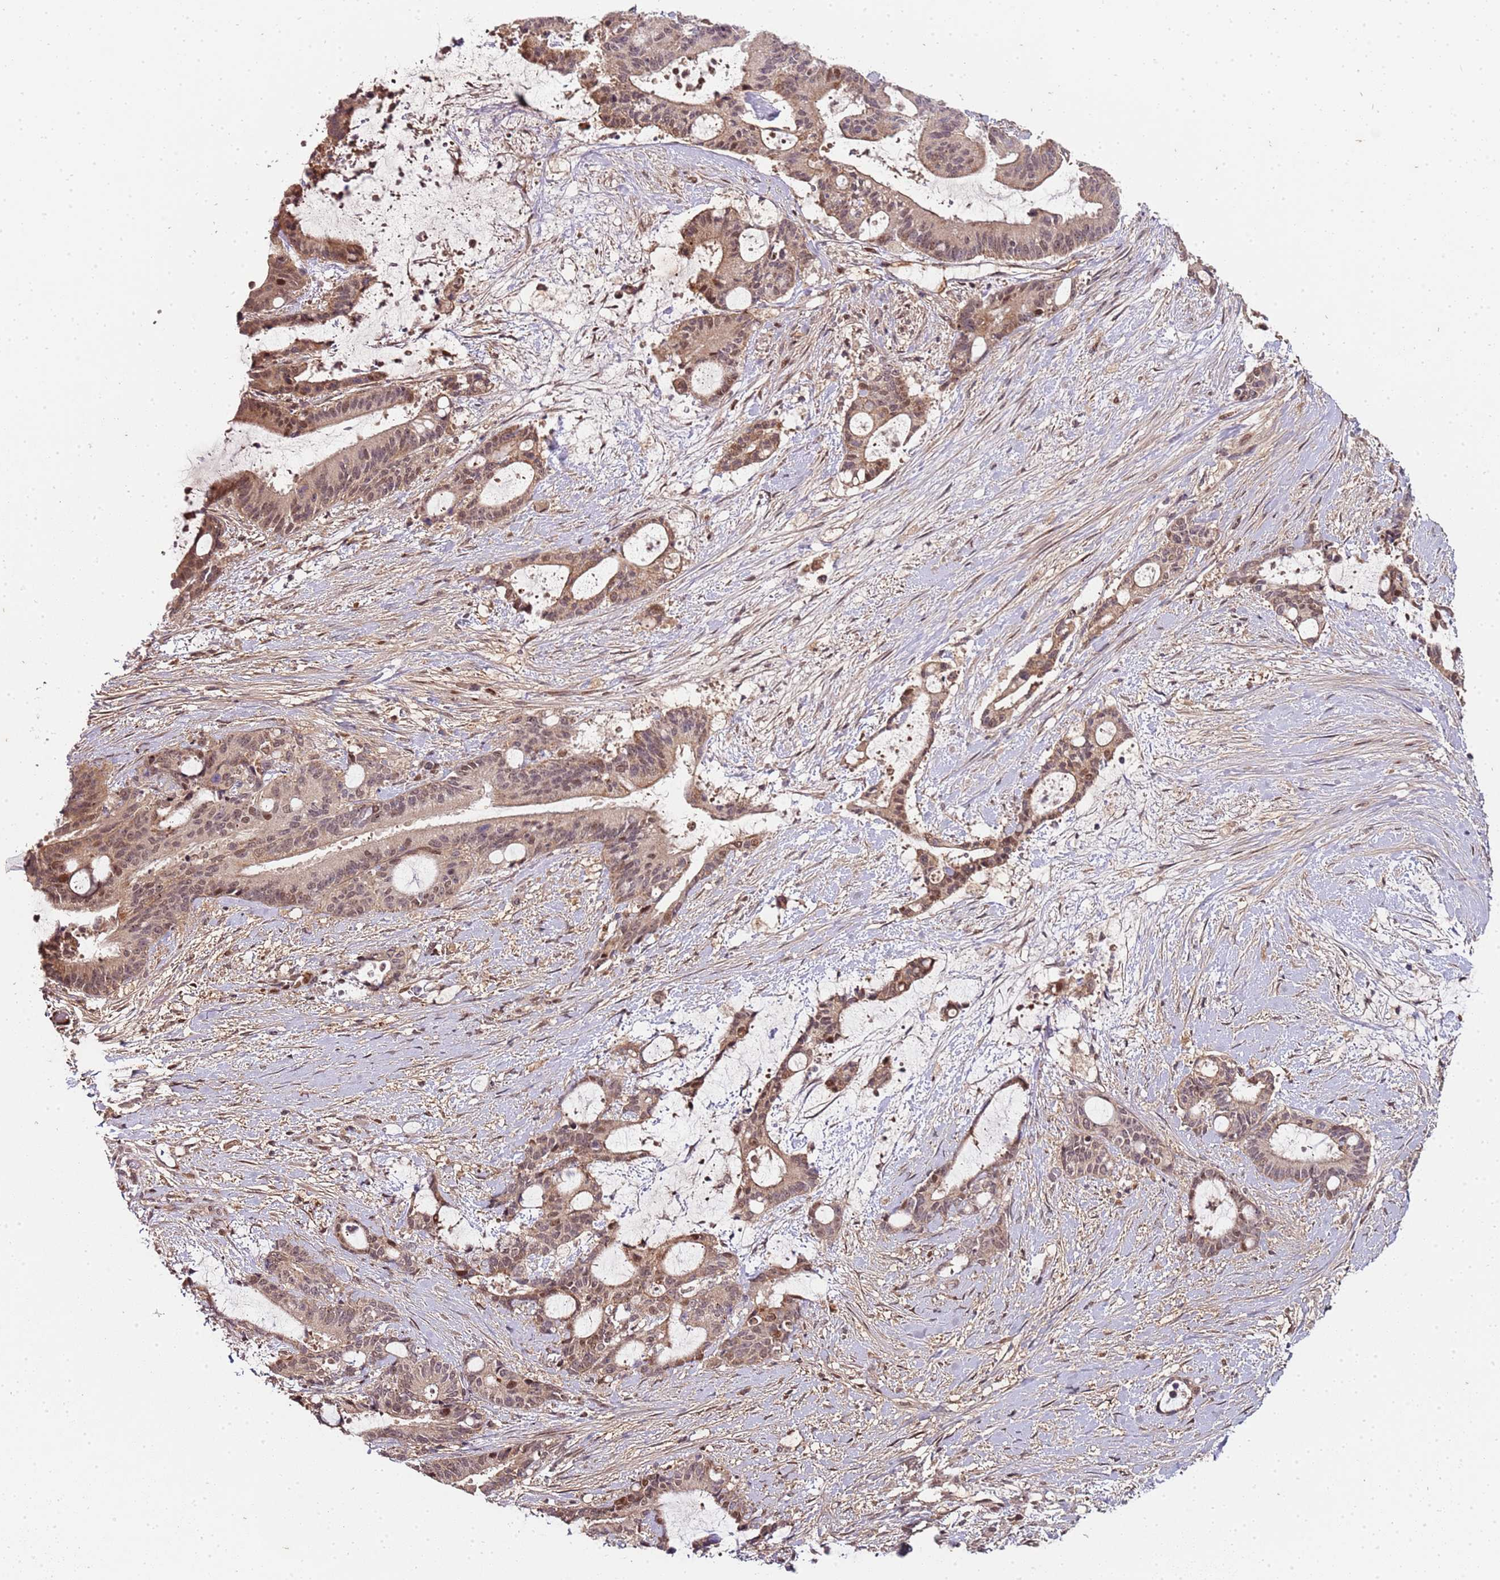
{"staining": {"intensity": "weak", "quantity": "25%-75%", "location": "cytoplasmic/membranous,nuclear"}, "tissue": "liver cancer", "cell_type": "Tumor cells", "image_type": "cancer", "snomed": [{"axis": "morphology", "description": "Normal tissue, NOS"}, {"axis": "morphology", "description": "Cholangiocarcinoma"}, {"axis": "topography", "description": "Liver"}, {"axis": "topography", "description": "Peripheral nerve tissue"}], "caption": "This is an image of immunohistochemistry staining of cholangiocarcinoma (liver), which shows weak positivity in the cytoplasmic/membranous and nuclear of tumor cells.", "gene": "EDC3", "patient": {"sex": "female", "age": 73}}